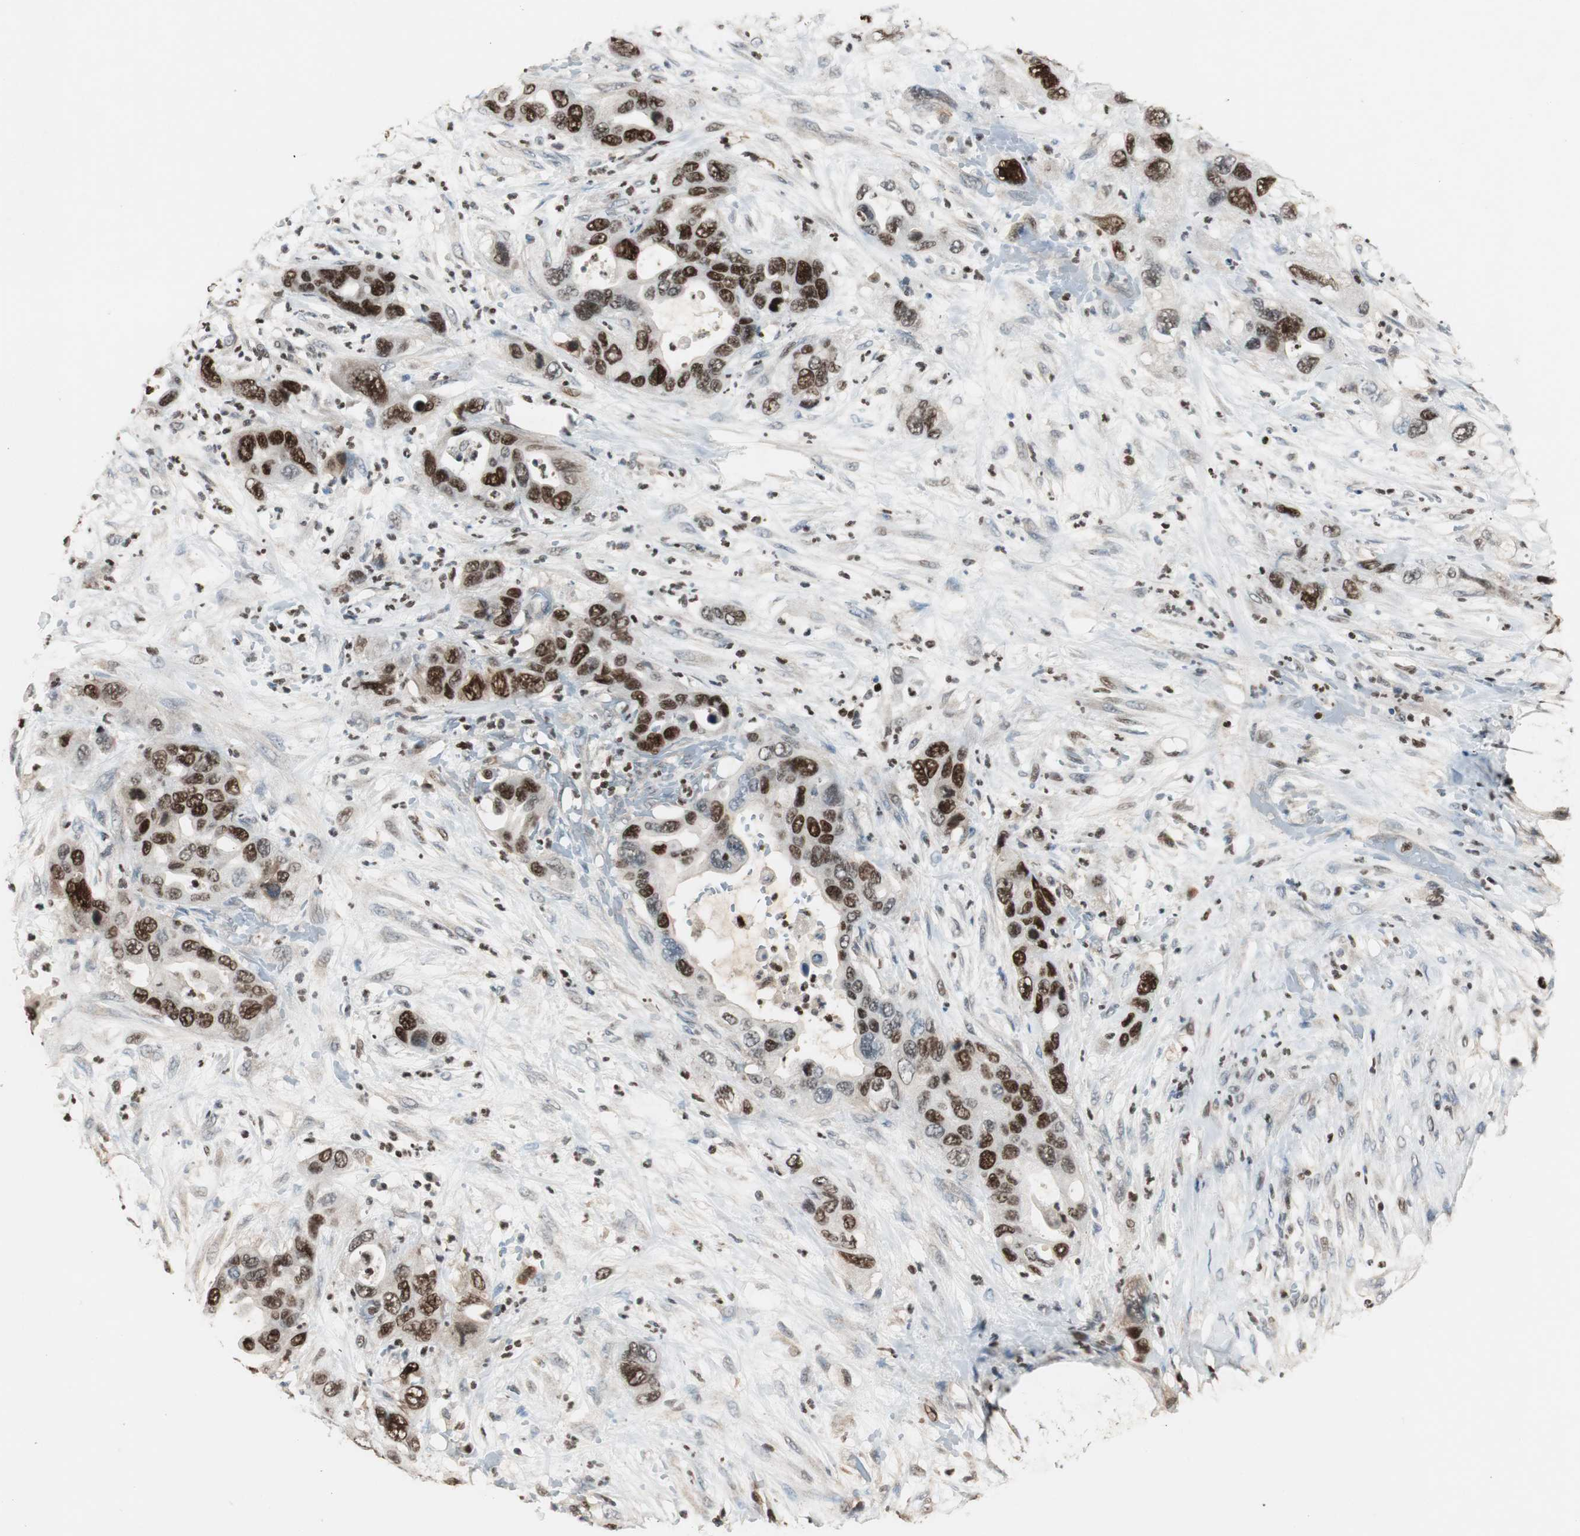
{"staining": {"intensity": "strong", "quantity": "25%-75%", "location": "nuclear"}, "tissue": "pancreatic cancer", "cell_type": "Tumor cells", "image_type": "cancer", "snomed": [{"axis": "morphology", "description": "Adenocarcinoma, NOS"}, {"axis": "topography", "description": "Pancreas"}], "caption": "A brown stain shows strong nuclear positivity of a protein in pancreatic cancer (adenocarcinoma) tumor cells. Immunohistochemistry (ihc) stains the protein of interest in brown and the nuclei are stained blue.", "gene": "FEN1", "patient": {"sex": "female", "age": 71}}